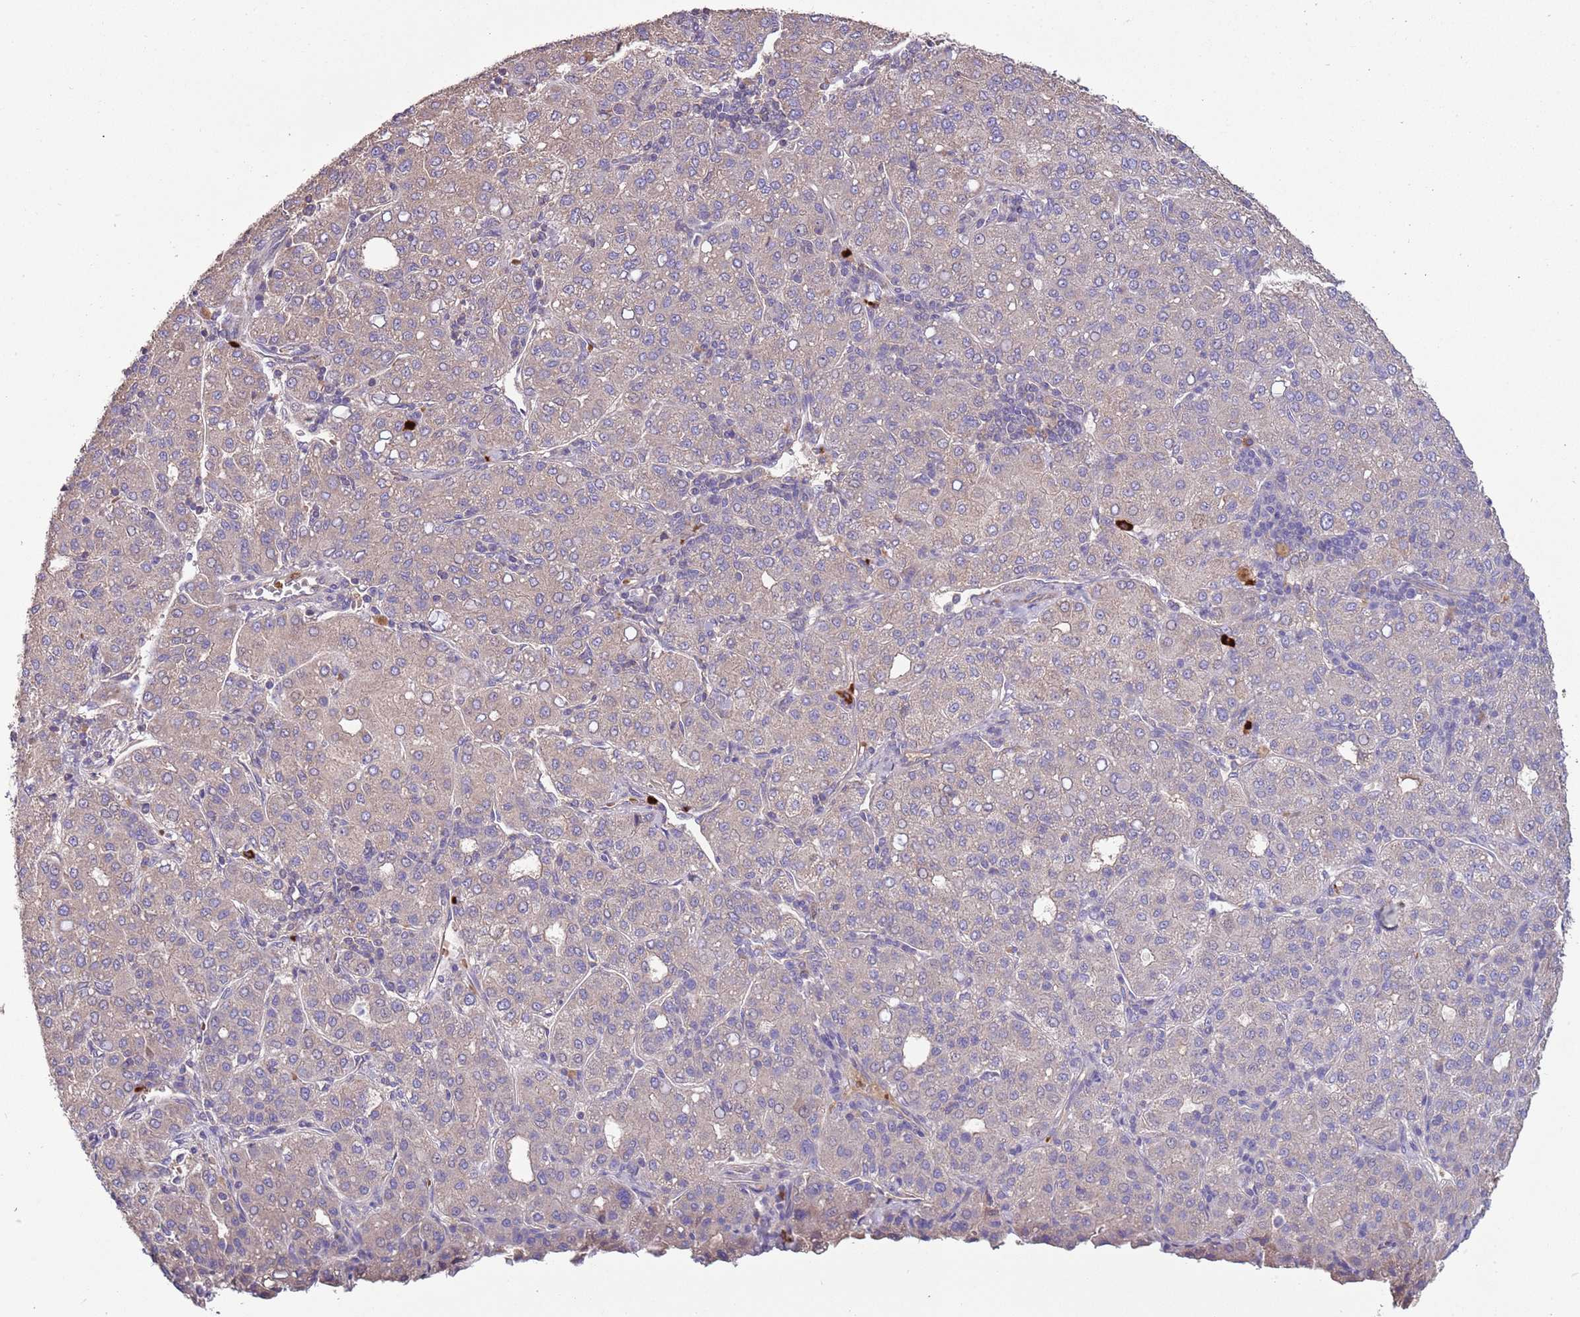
{"staining": {"intensity": "weak", "quantity": "<25%", "location": "cytoplasmic/membranous"}, "tissue": "liver cancer", "cell_type": "Tumor cells", "image_type": "cancer", "snomed": [{"axis": "morphology", "description": "Carcinoma, Hepatocellular, NOS"}, {"axis": "topography", "description": "Liver"}], "caption": "Immunohistochemistry (IHC) histopathology image of neoplastic tissue: human liver cancer (hepatocellular carcinoma) stained with DAB (3,3'-diaminobenzidine) shows no significant protein expression in tumor cells.", "gene": "TRMO", "patient": {"sex": "male", "age": 65}}